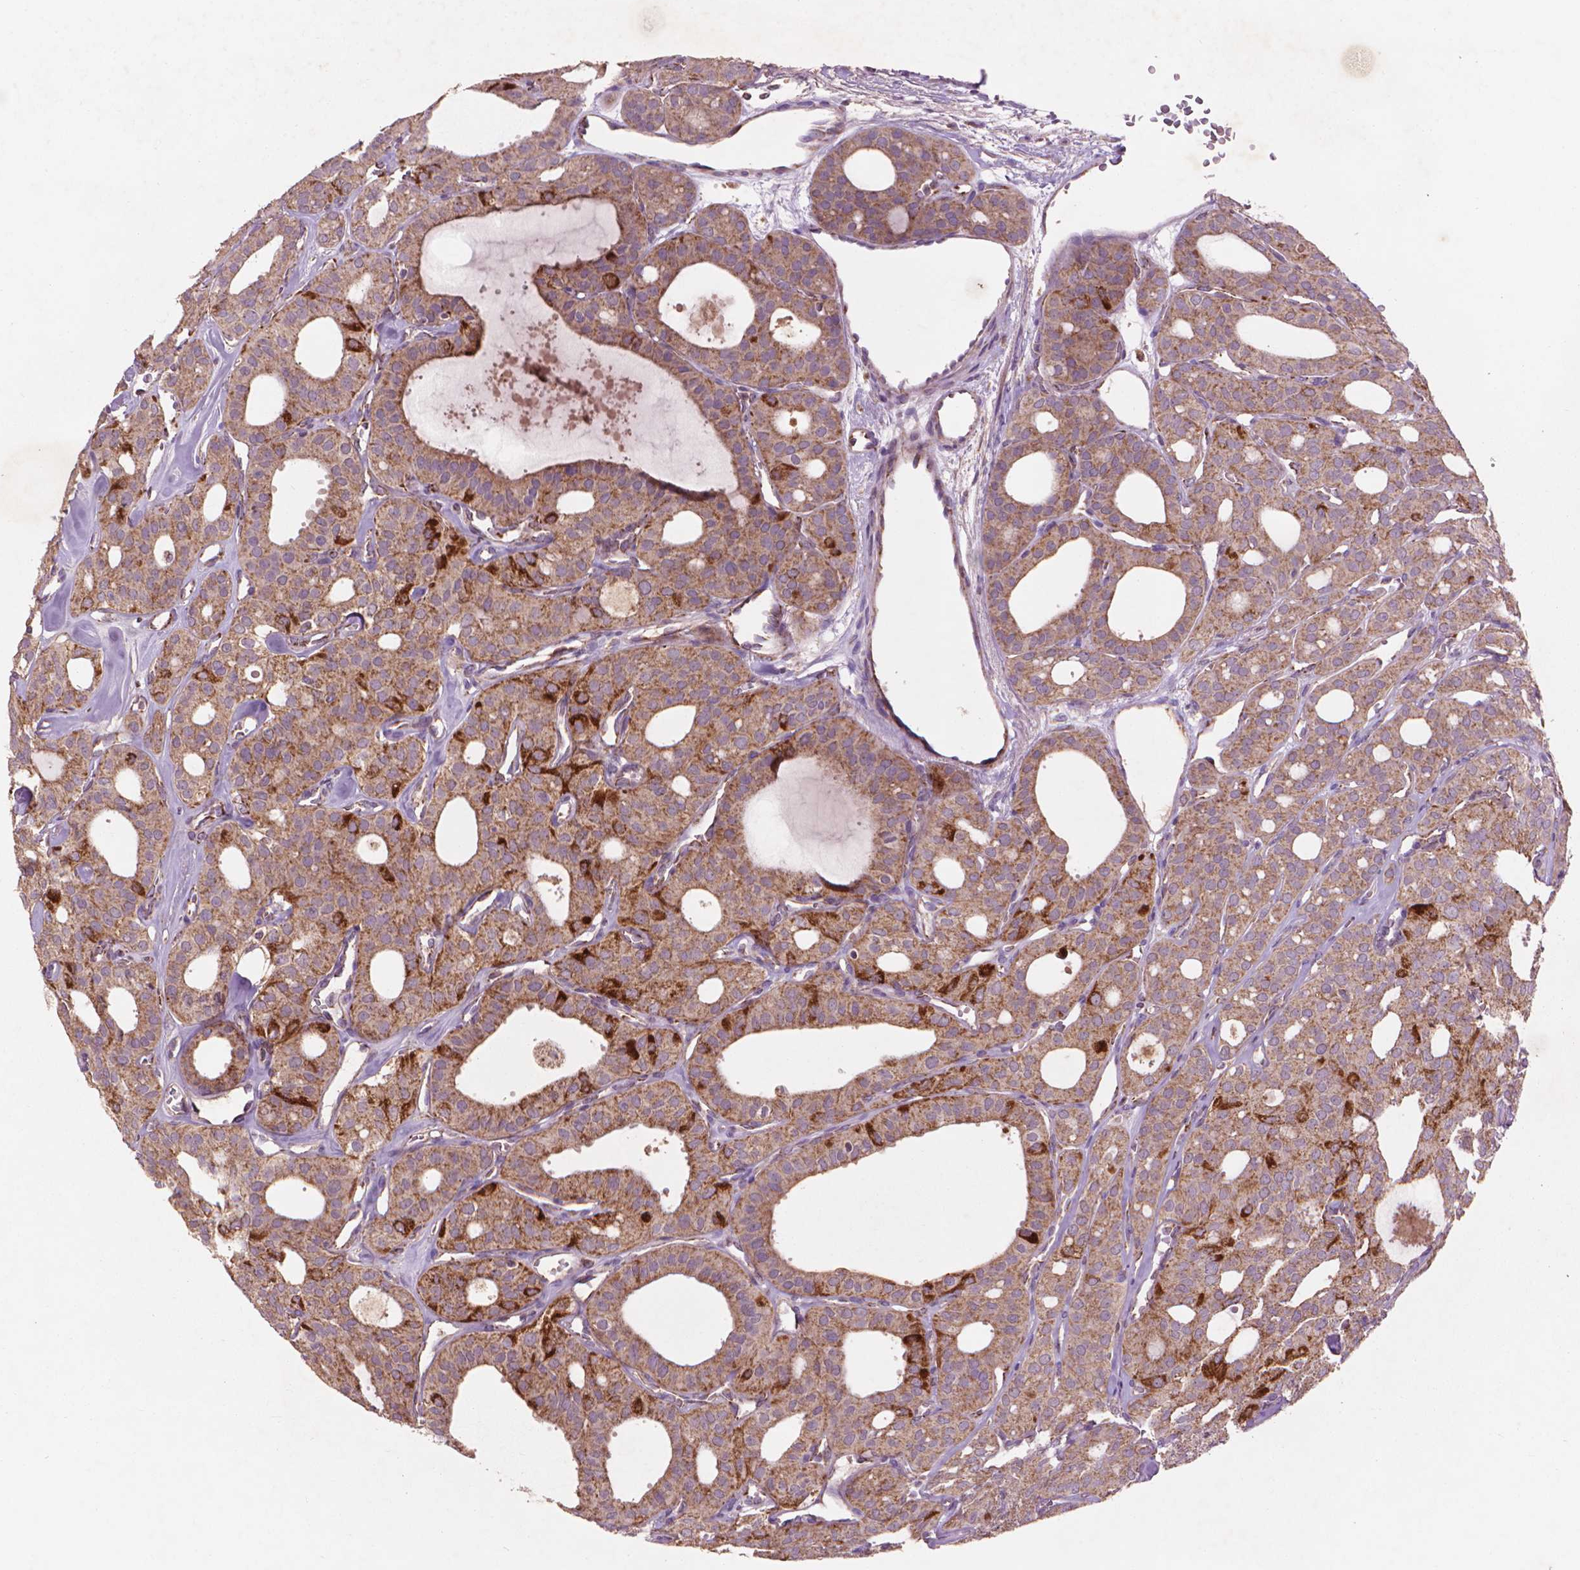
{"staining": {"intensity": "moderate", "quantity": ">75%", "location": "cytoplasmic/membranous"}, "tissue": "thyroid cancer", "cell_type": "Tumor cells", "image_type": "cancer", "snomed": [{"axis": "morphology", "description": "Follicular adenoma carcinoma, NOS"}, {"axis": "topography", "description": "Thyroid gland"}], "caption": "Immunohistochemistry histopathology image of neoplastic tissue: thyroid cancer (follicular adenoma carcinoma) stained using immunohistochemistry (IHC) displays medium levels of moderate protein expression localized specifically in the cytoplasmic/membranous of tumor cells, appearing as a cytoplasmic/membranous brown color.", "gene": "NLRX1", "patient": {"sex": "male", "age": 75}}